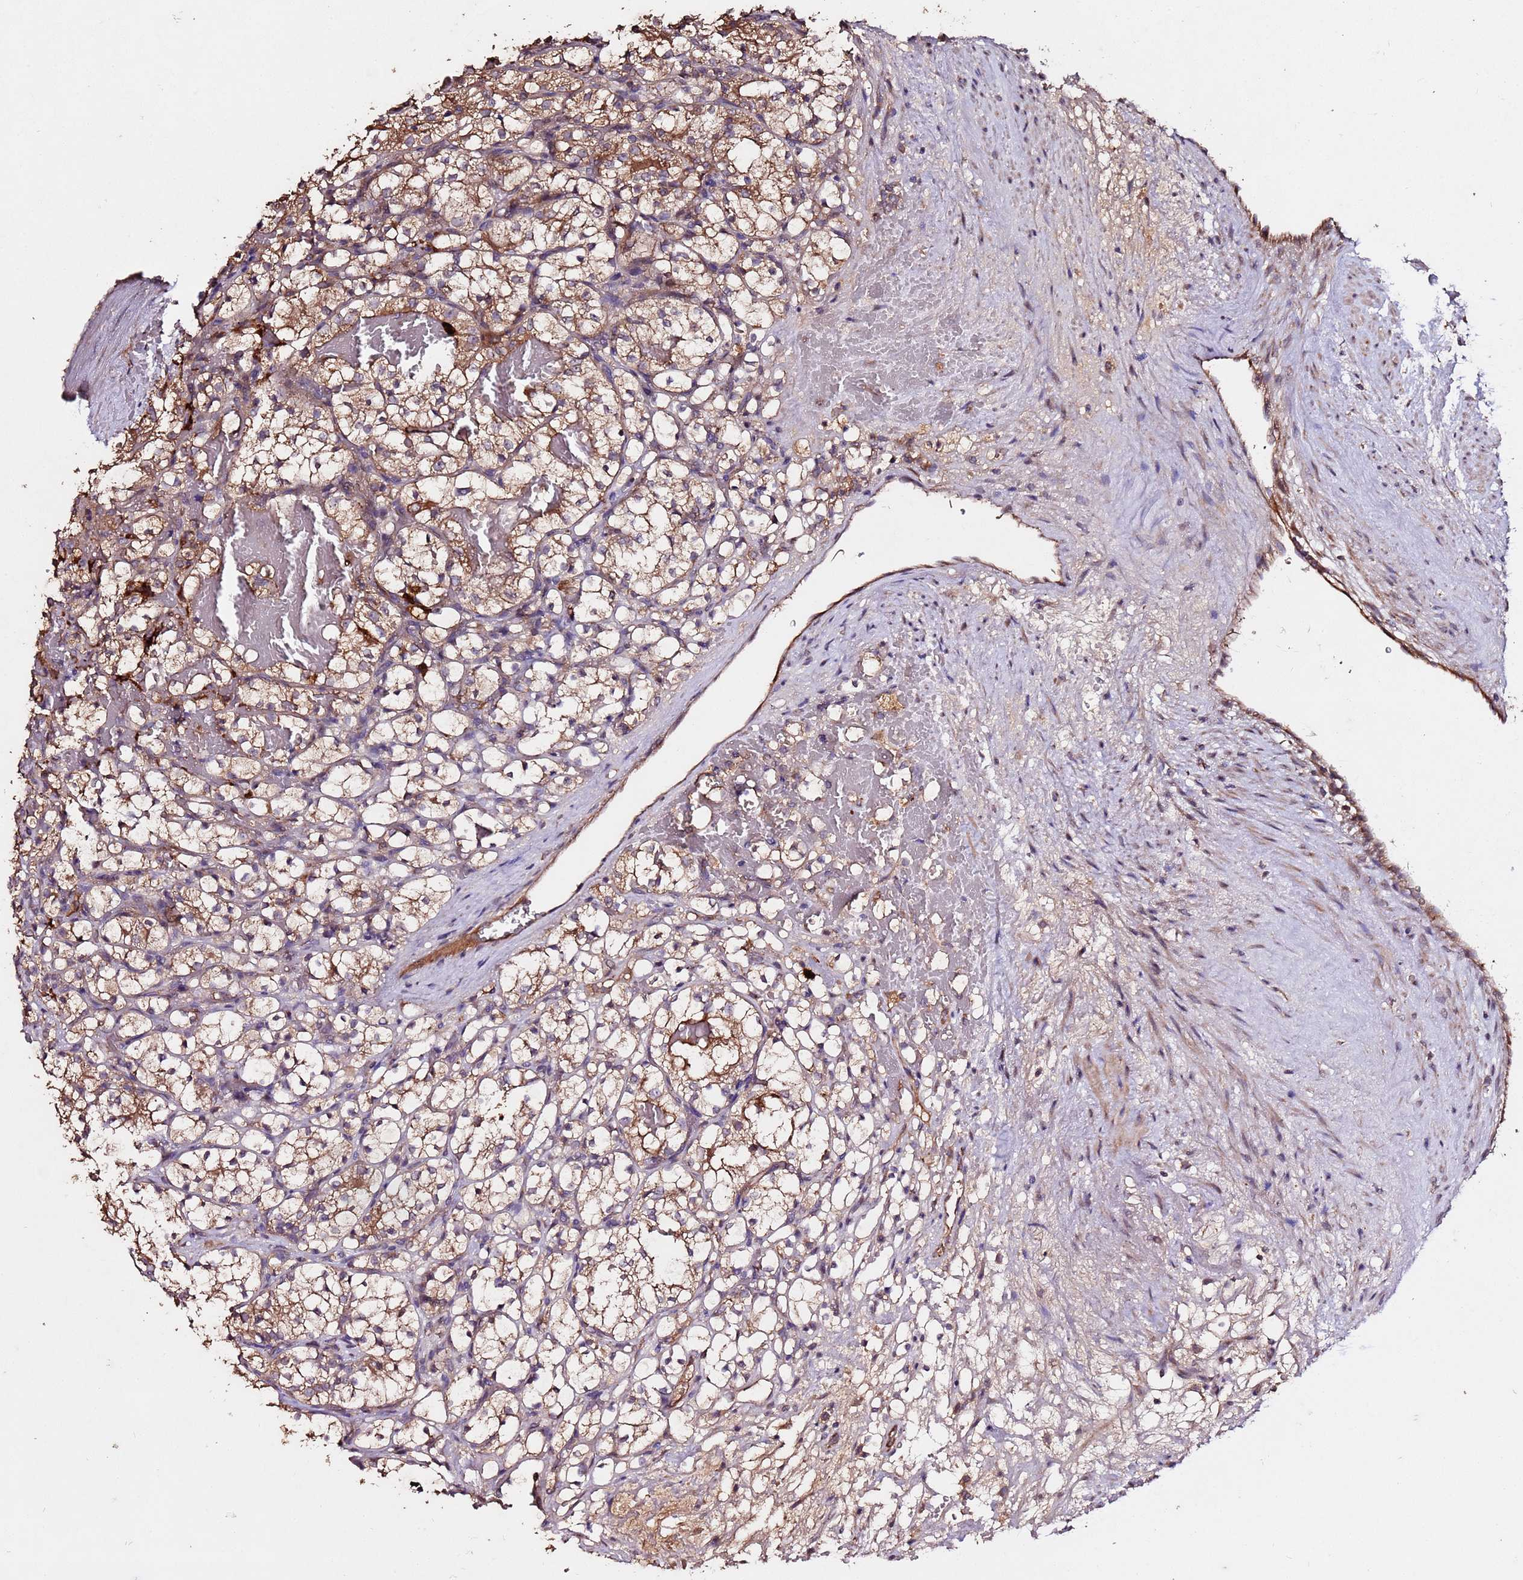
{"staining": {"intensity": "moderate", "quantity": ">75%", "location": "cytoplasmic/membranous"}, "tissue": "renal cancer", "cell_type": "Tumor cells", "image_type": "cancer", "snomed": [{"axis": "morphology", "description": "Adenocarcinoma, NOS"}, {"axis": "topography", "description": "Kidney"}], "caption": "Renal cancer tissue exhibits moderate cytoplasmic/membranous staining in approximately >75% of tumor cells", "gene": "RPS15A", "patient": {"sex": "female", "age": 69}}